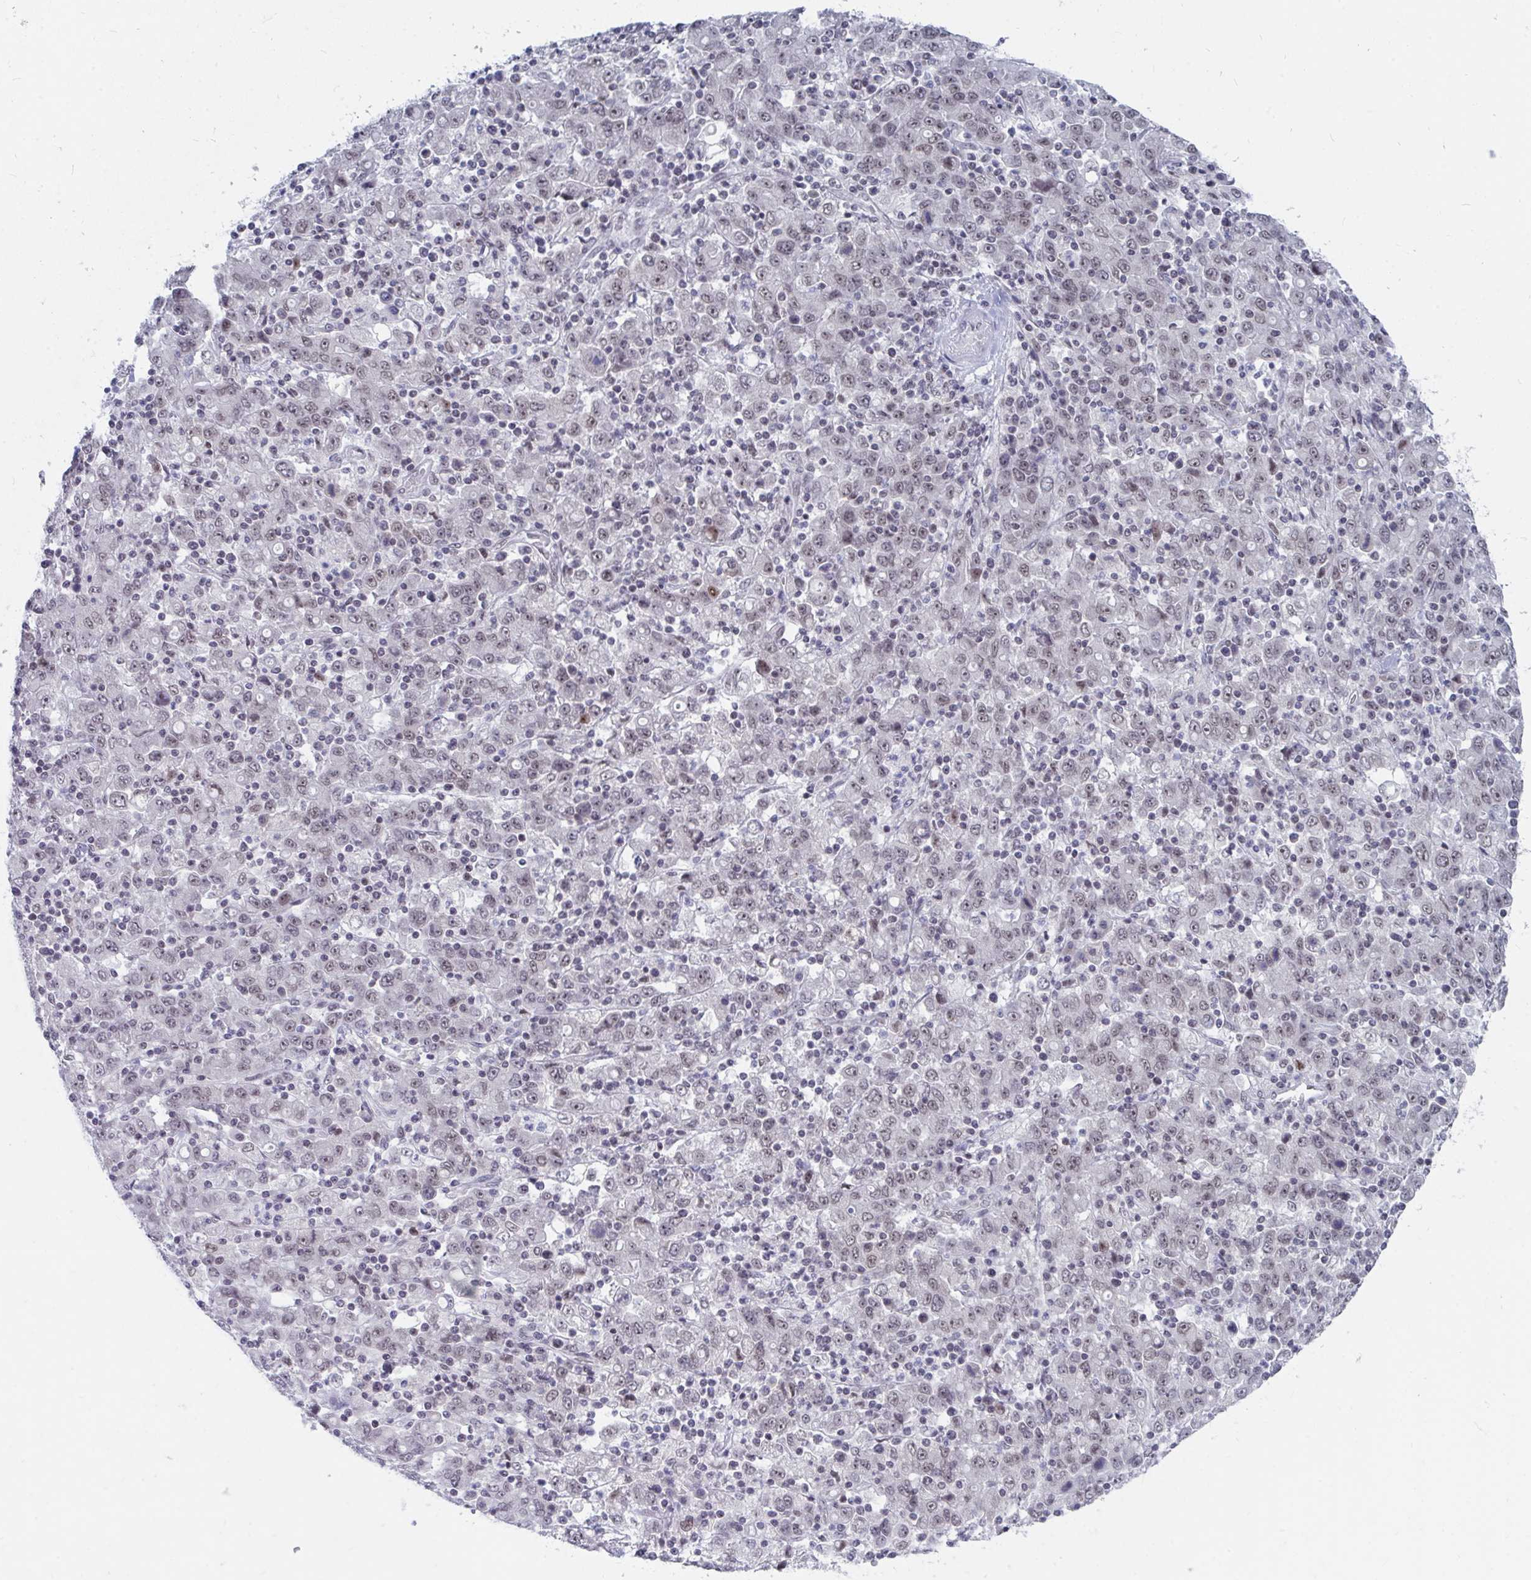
{"staining": {"intensity": "weak", "quantity": "25%-75%", "location": "nuclear"}, "tissue": "stomach cancer", "cell_type": "Tumor cells", "image_type": "cancer", "snomed": [{"axis": "morphology", "description": "Adenocarcinoma, NOS"}, {"axis": "topography", "description": "Stomach, upper"}], "caption": "Immunohistochemistry (DAB (3,3'-diaminobenzidine)) staining of human stomach adenocarcinoma shows weak nuclear protein staining in approximately 25%-75% of tumor cells. (Brightfield microscopy of DAB IHC at high magnification).", "gene": "TRIP12", "patient": {"sex": "male", "age": 69}}